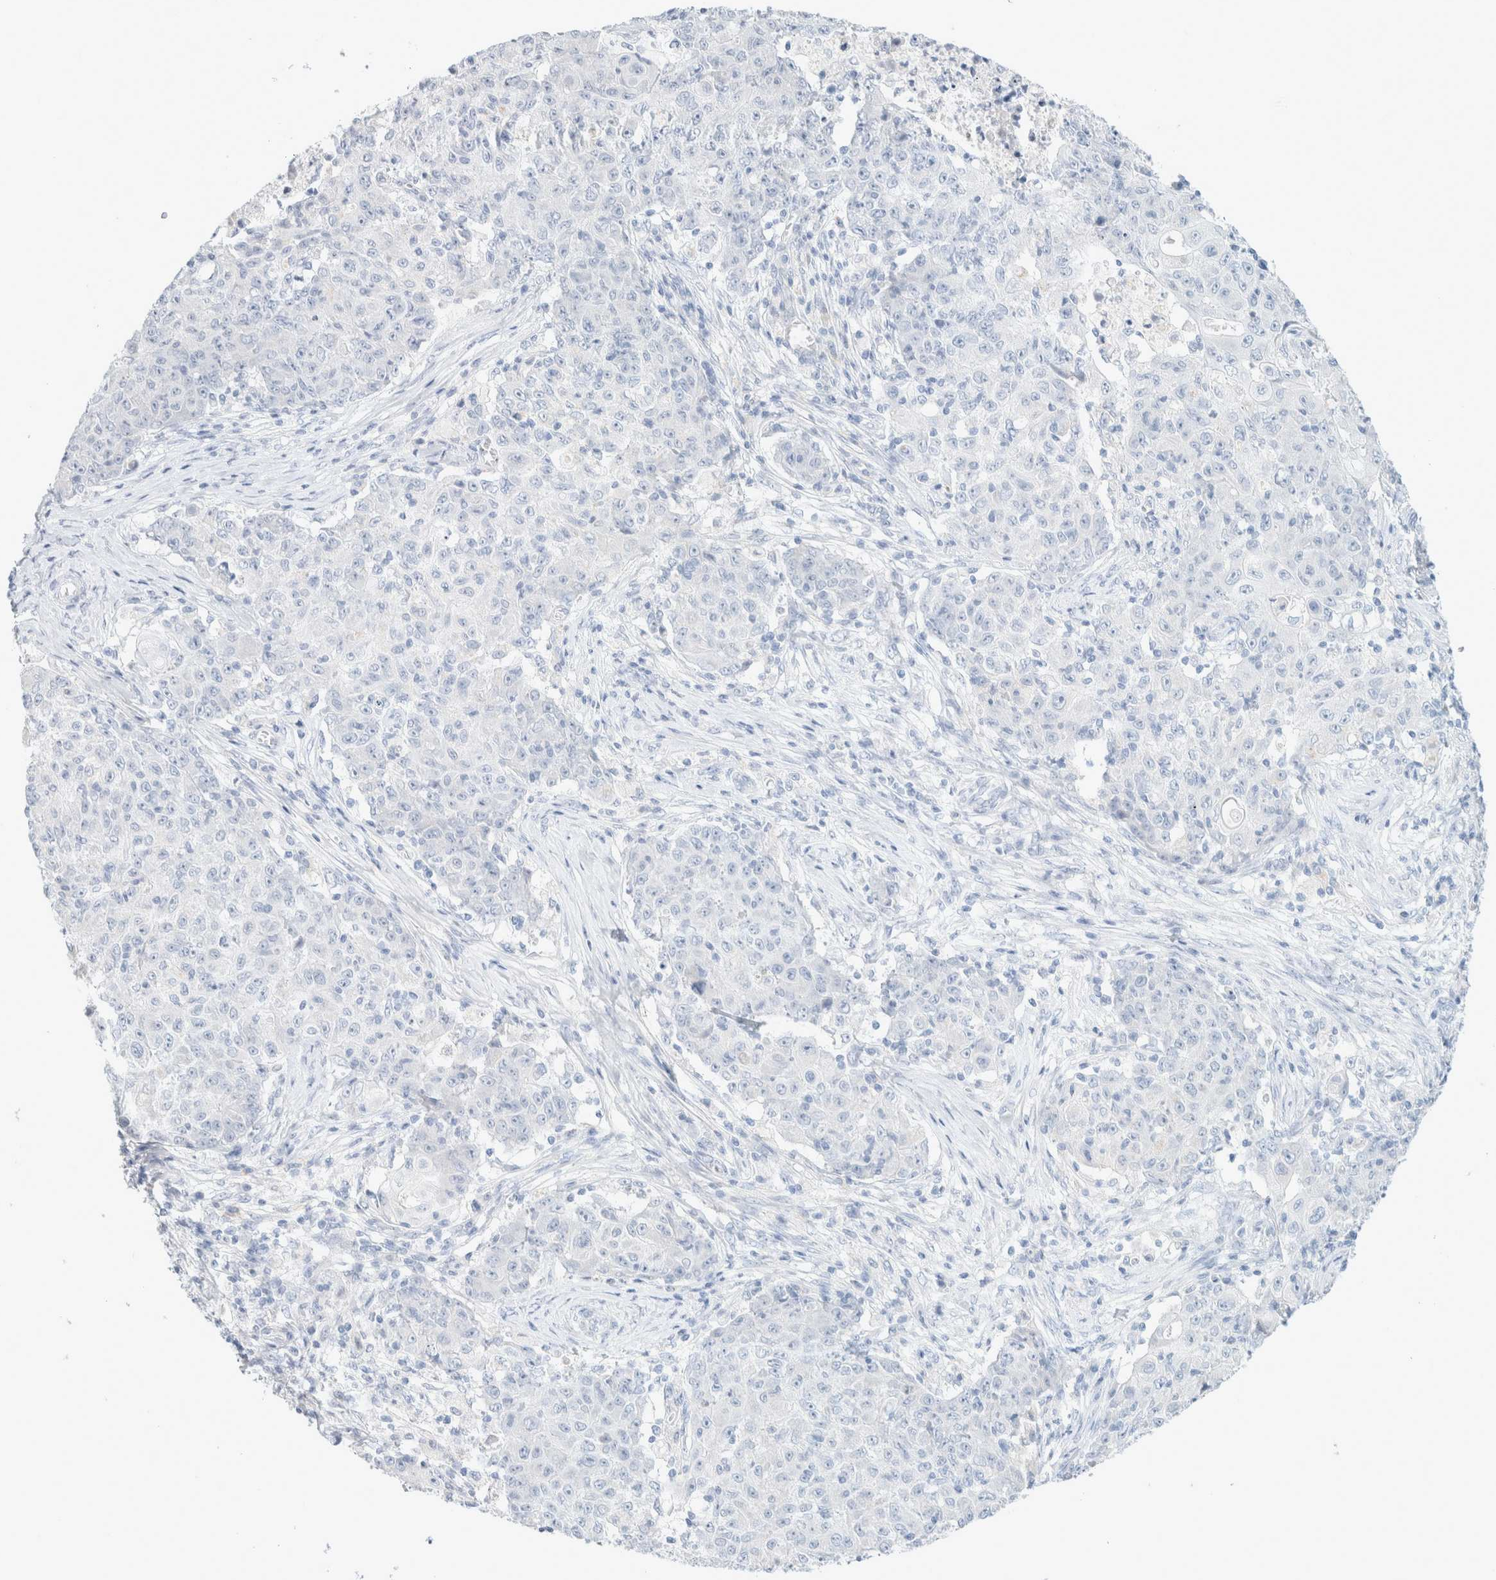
{"staining": {"intensity": "negative", "quantity": "none", "location": "none"}, "tissue": "ovarian cancer", "cell_type": "Tumor cells", "image_type": "cancer", "snomed": [{"axis": "morphology", "description": "Carcinoma, endometroid"}, {"axis": "topography", "description": "Ovary"}], "caption": "Immunohistochemistry (IHC) histopathology image of neoplastic tissue: human ovarian cancer (endometroid carcinoma) stained with DAB exhibits no significant protein staining in tumor cells.", "gene": "CPQ", "patient": {"sex": "female", "age": 42}}